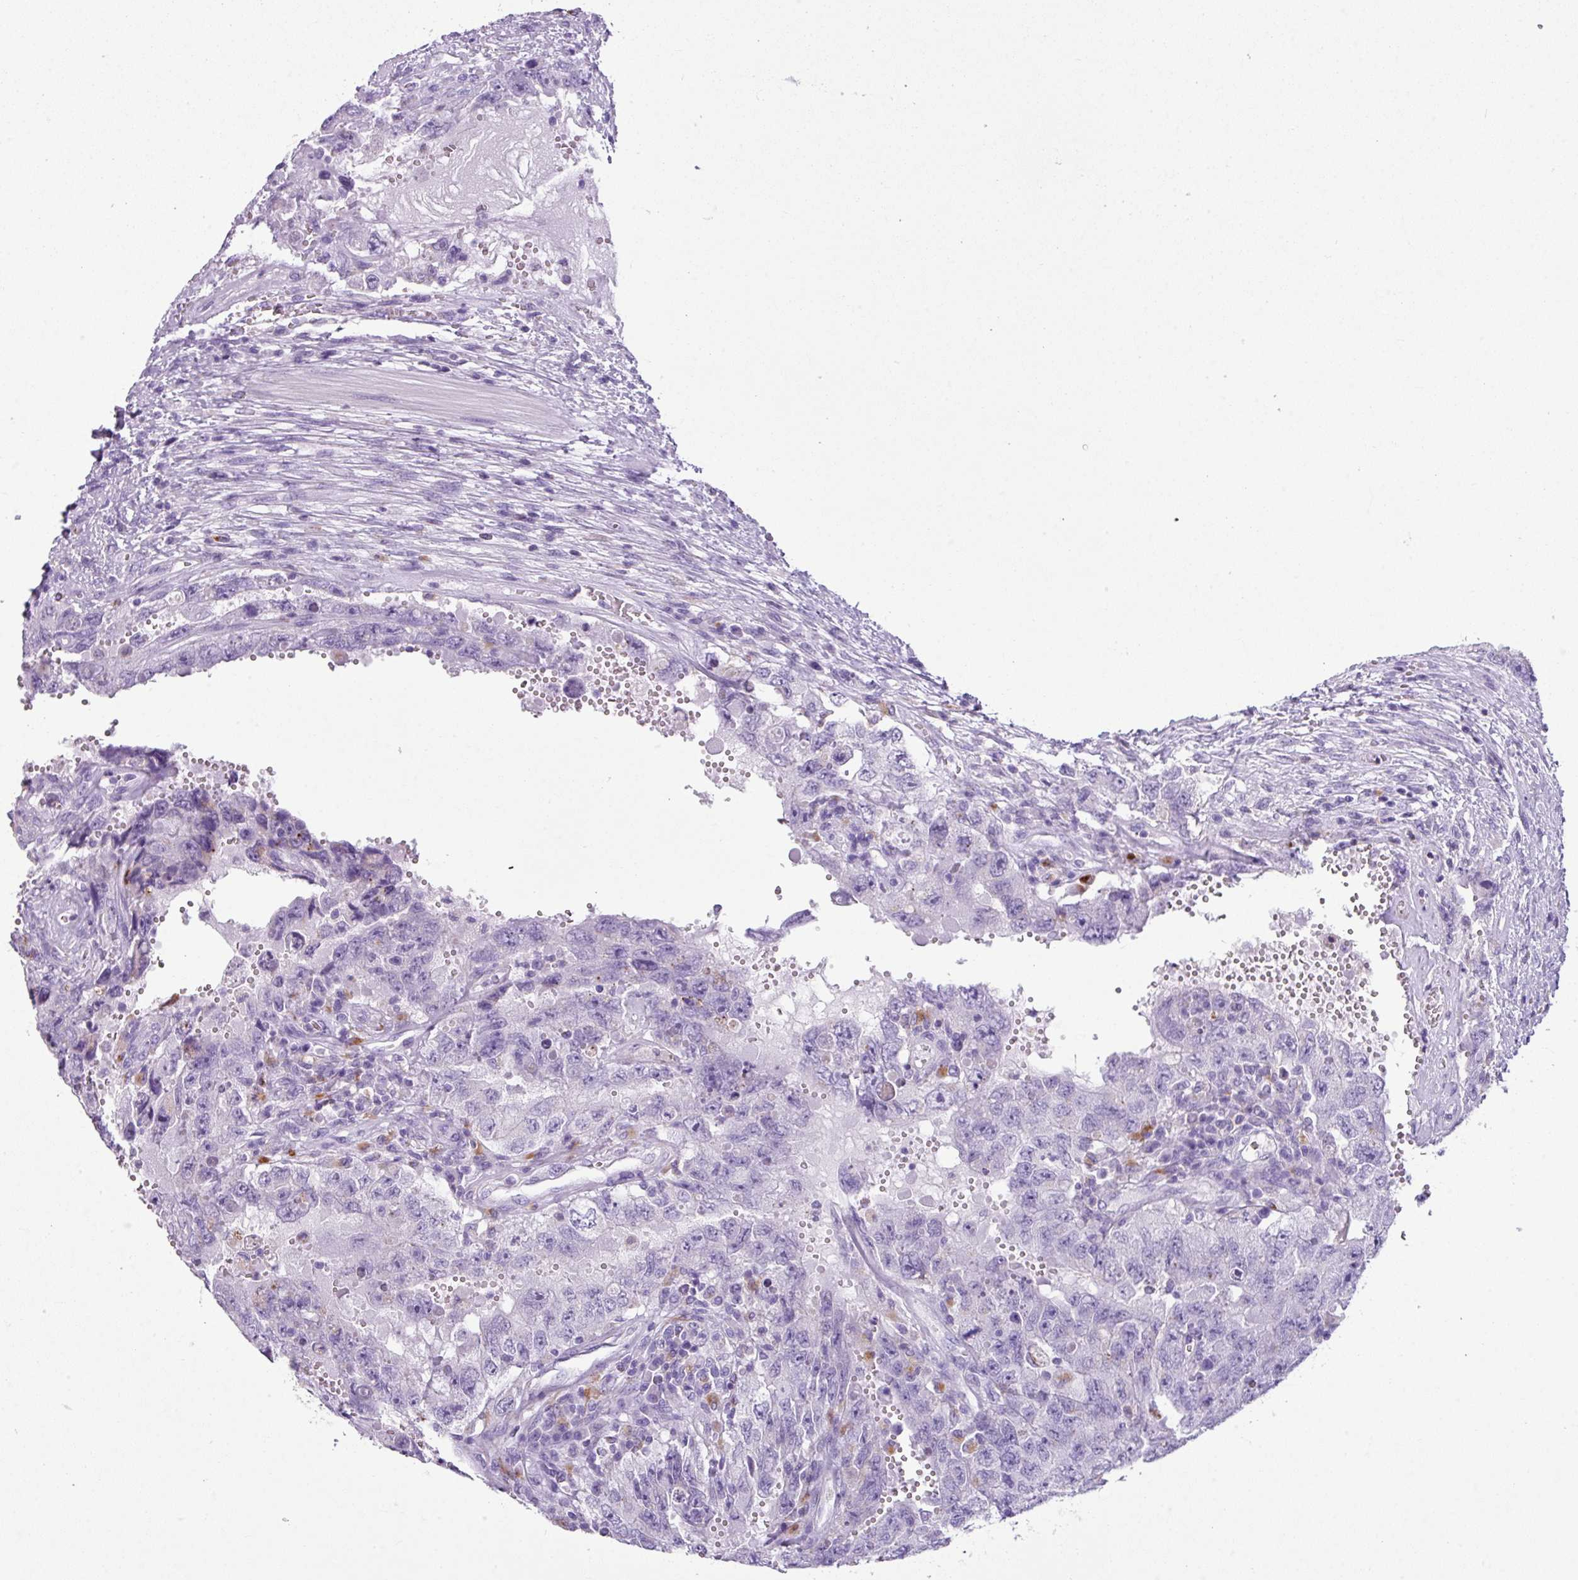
{"staining": {"intensity": "negative", "quantity": "none", "location": "none"}, "tissue": "testis cancer", "cell_type": "Tumor cells", "image_type": "cancer", "snomed": [{"axis": "morphology", "description": "Carcinoma, Embryonal, NOS"}, {"axis": "topography", "description": "Testis"}], "caption": "High magnification brightfield microscopy of testis cancer (embryonal carcinoma) stained with DAB (brown) and counterstained with hematoxylin (blue): tumor cells show no significant expression.", "gene": "ZNF568", "patient": {"sex": "male", "age": 26}}